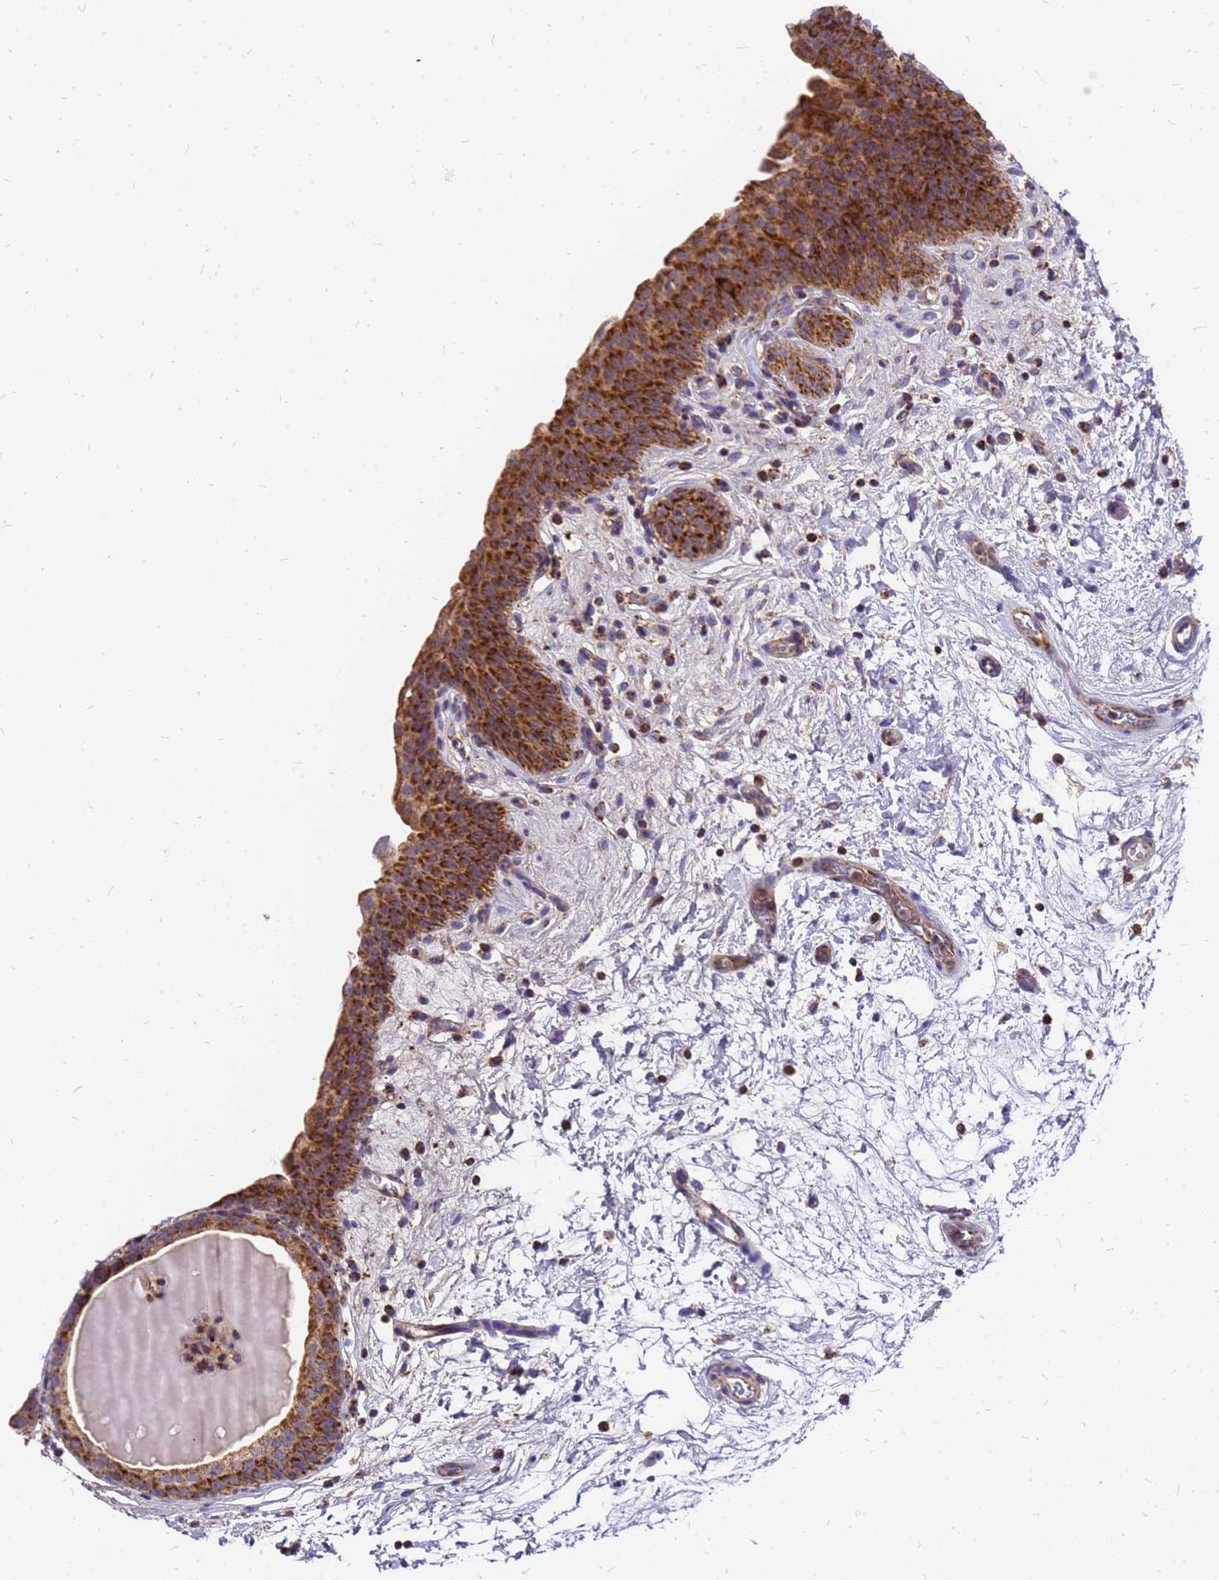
{"staining": {"intensity": "strong", "quantity": ">75%", "location": "cytoplasmic/membranous"}, "tissue": "urinary bladder", "cell_type": "Urothelial cells", "image_type": "normal", "snomed": [{"axis": "morphology", "description": "Normal tissue, NOS"}, {"axis": "topography", "description": "Urinary bladder"}], "caption": "Immunohistochemical staining of benign urinary bladder reveals high levels of strong cytoplasmic/membranous positivity in about >75% of urothelial cells. The protein is shown in brown color, while the nuclei are stained blue.", "gene": "MRPS26", "patient": {"sex": "male", "age": 83}}